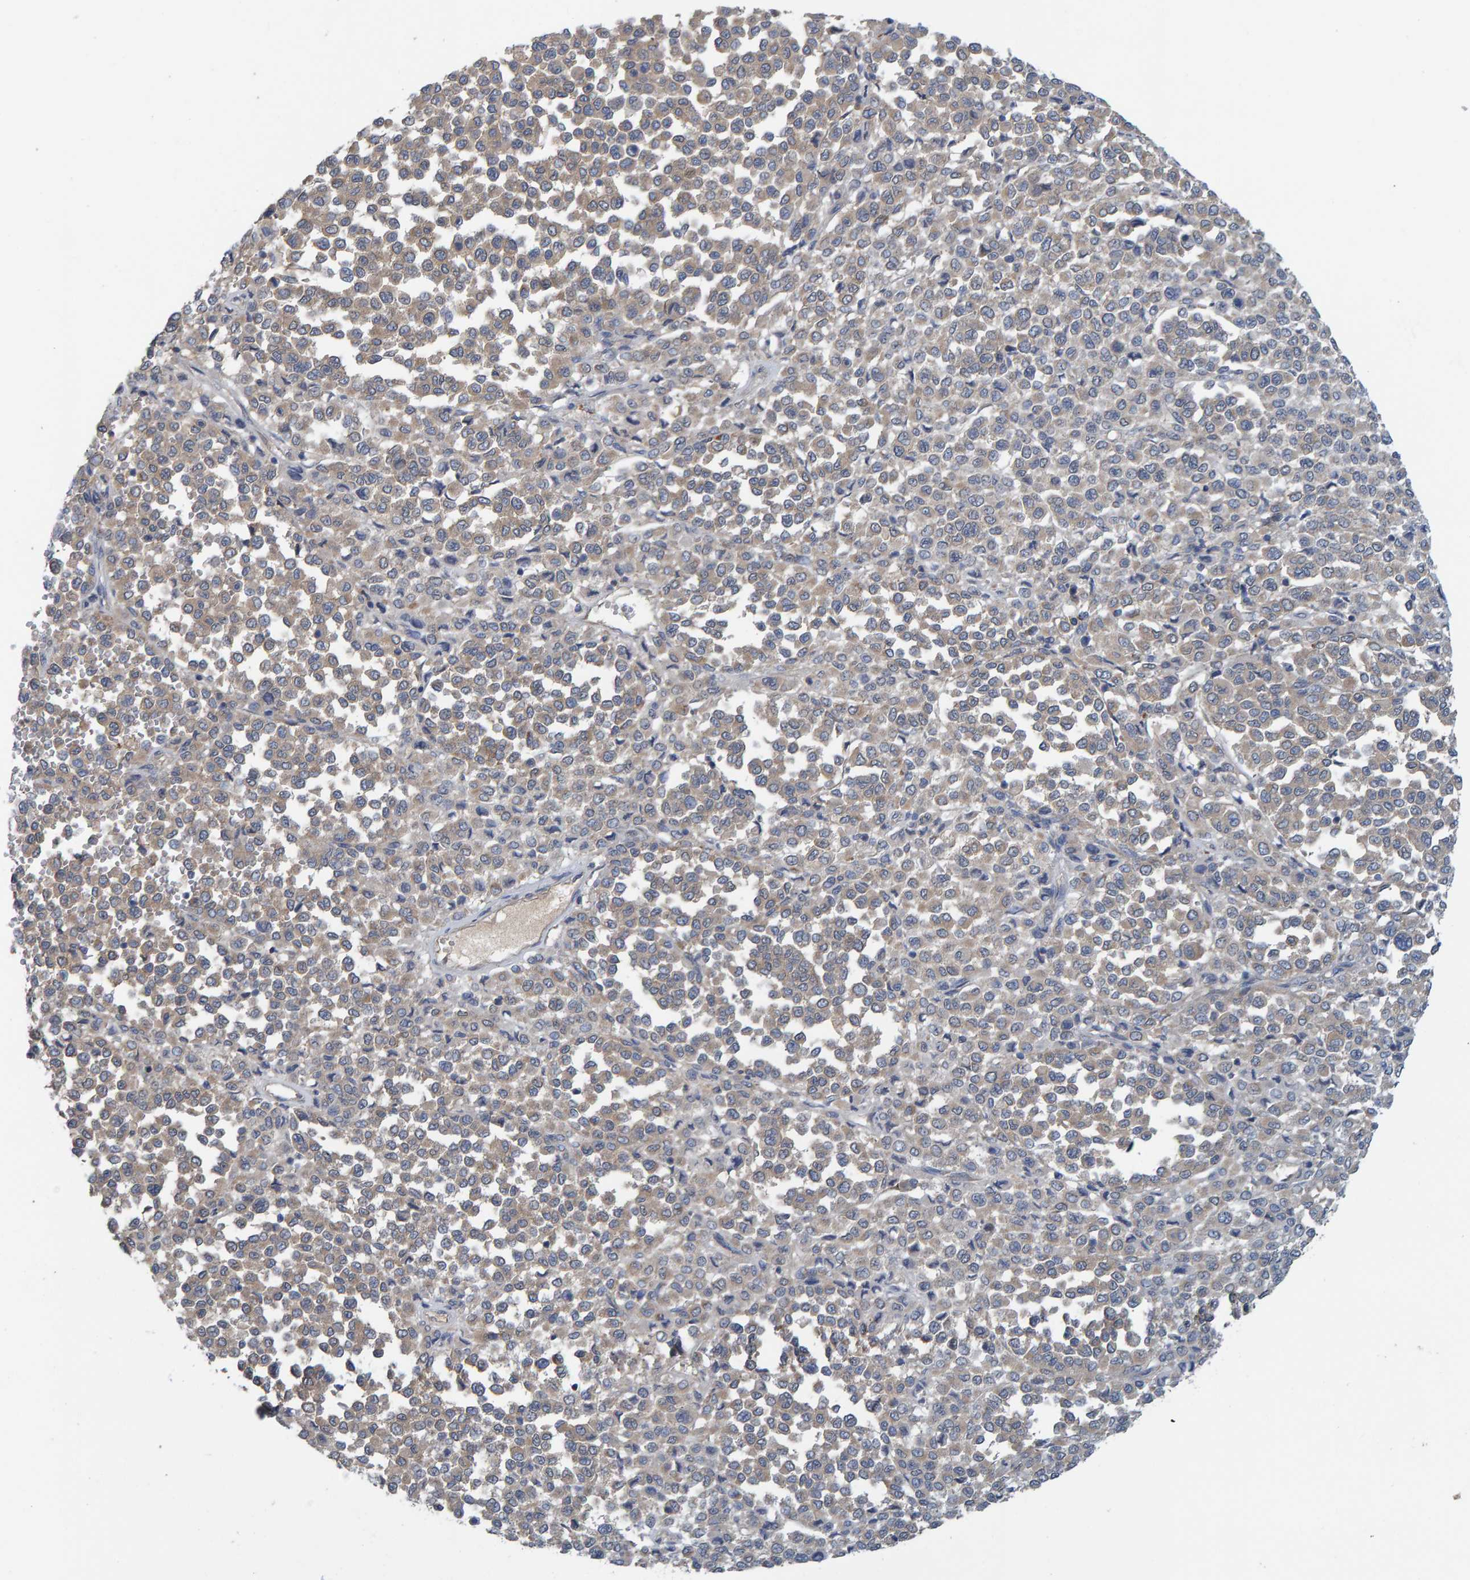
{"staining": {"intensity": "weak", "quantity": "<25%", "location": "cytoplasmic/membranous"}, "tissue": "melanoma", "cell_type": "Tumor cells", "image_type": "cancer", "snomed": [{"axis": "morphology", "description": "Malignant melanoma, Metastatic site"}, {"axis": "topography", "description": "Pancreas"}], "caption": "Immunohistochemistry histopathology image of neoplastic tissue: human melanoma stained with DAB demonstrates no significant protein staining in tumor cells.", "gene": "LRSAM1", "patient": {"sex": "female", "age": 30}}